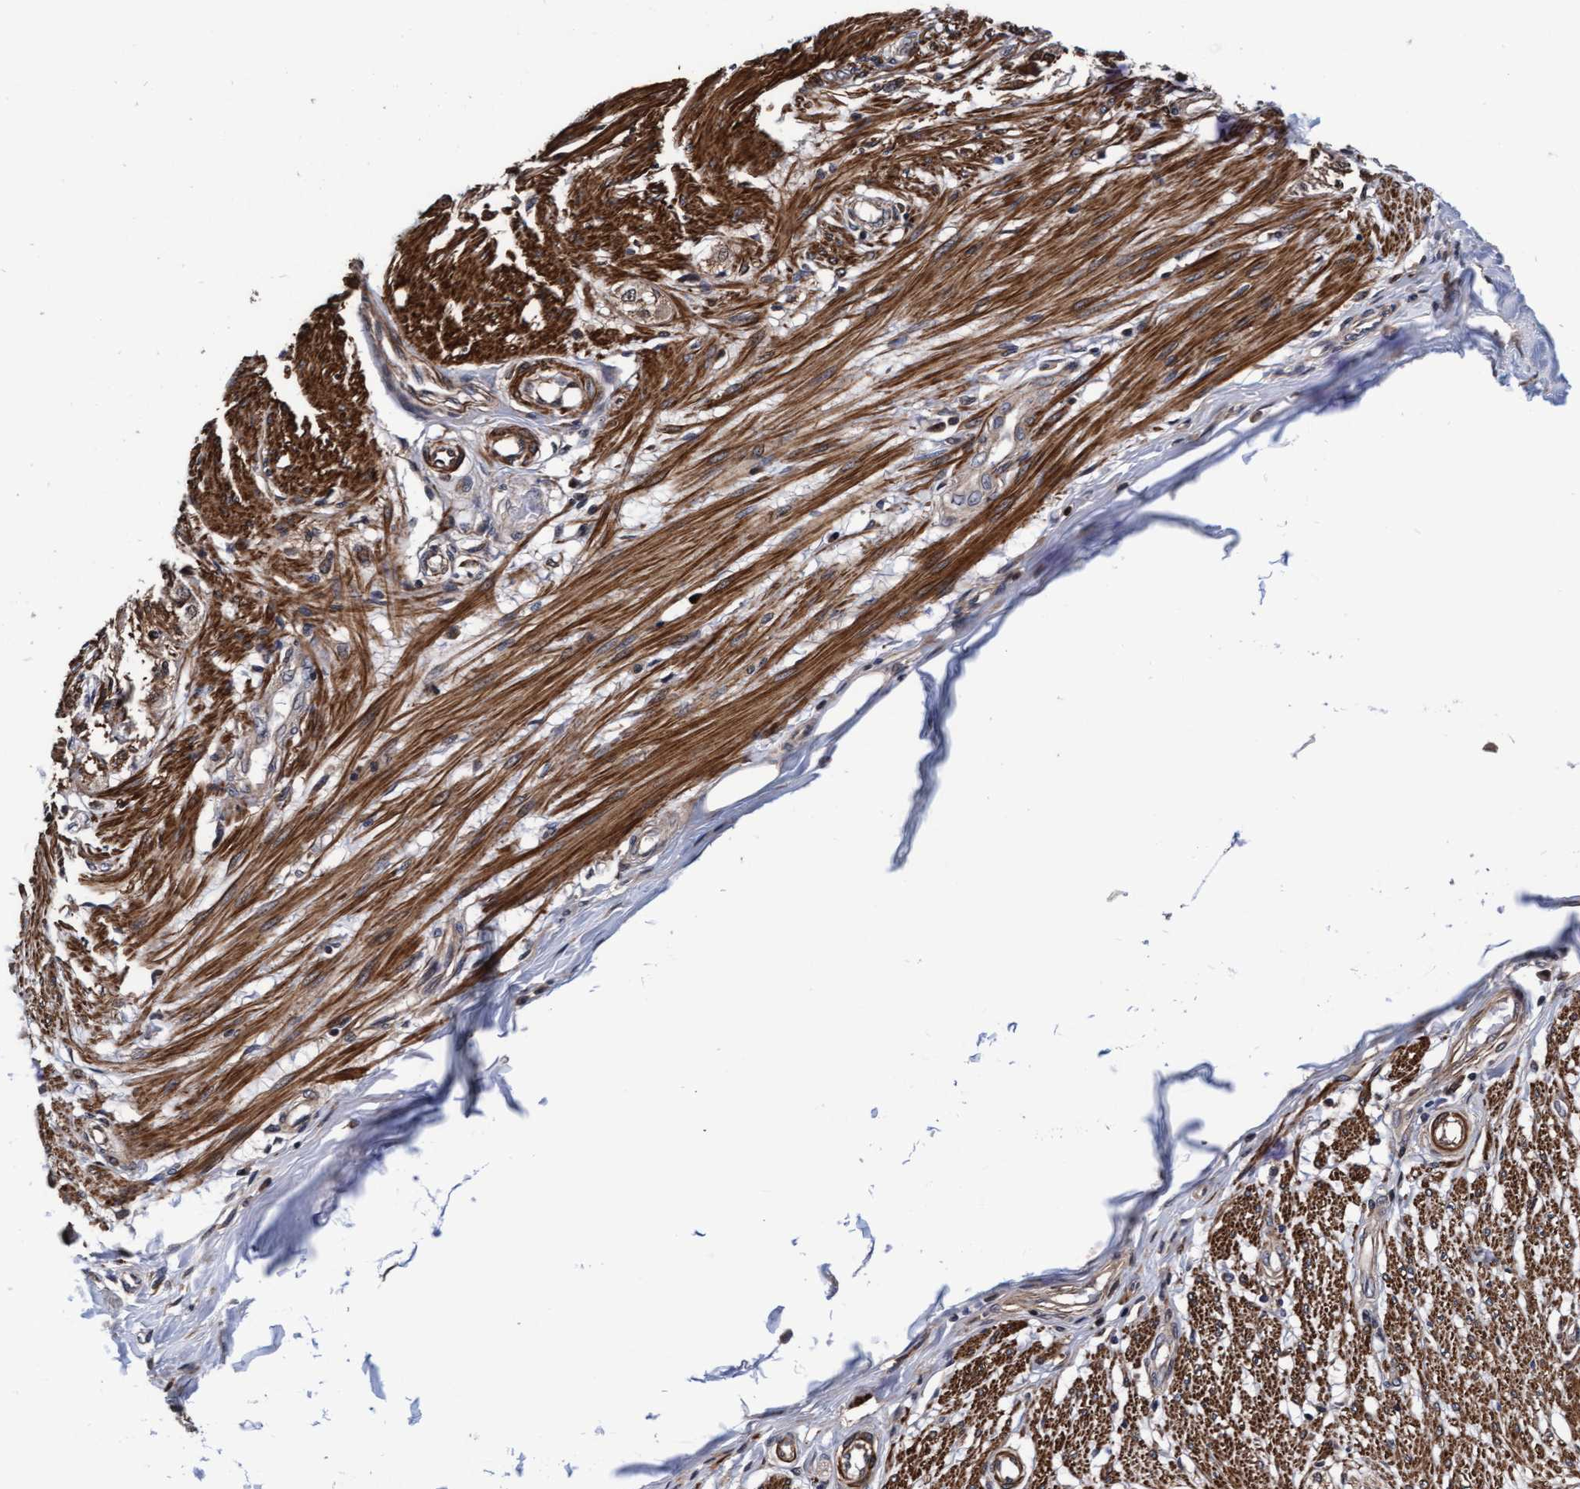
{"staining": {"intensity": "strong", "quantity": ">75%", "location": "cytoplasmic/membranous"}, "tissue": "smooth muscle", "cell_type": "Smooth muscle cells", "image_type": "normal", "snomed": [{"axis": "morphology", "description": "Normal tissue, NOS"}, {"axis": "morphology", "description": "Adenocarcinoma, NOS"}, {"axis": "topography", "description": "Colon"}, {"axis": "topography", "description": "Peripheral nerve tissue"}], "caption": "Immunohistochemistry photomicrograph of benign smooth muscle: human smooth muscle stained using immunohistochemistry displays high levels of strong protein expression localized specifically in the cytoplasmic/membranous of smooth muscle cells, appearing as a cytoplasmic/membranous brown color.", "gene": "EFCAB13", "patient": {"sex": "male", "age": 14}}